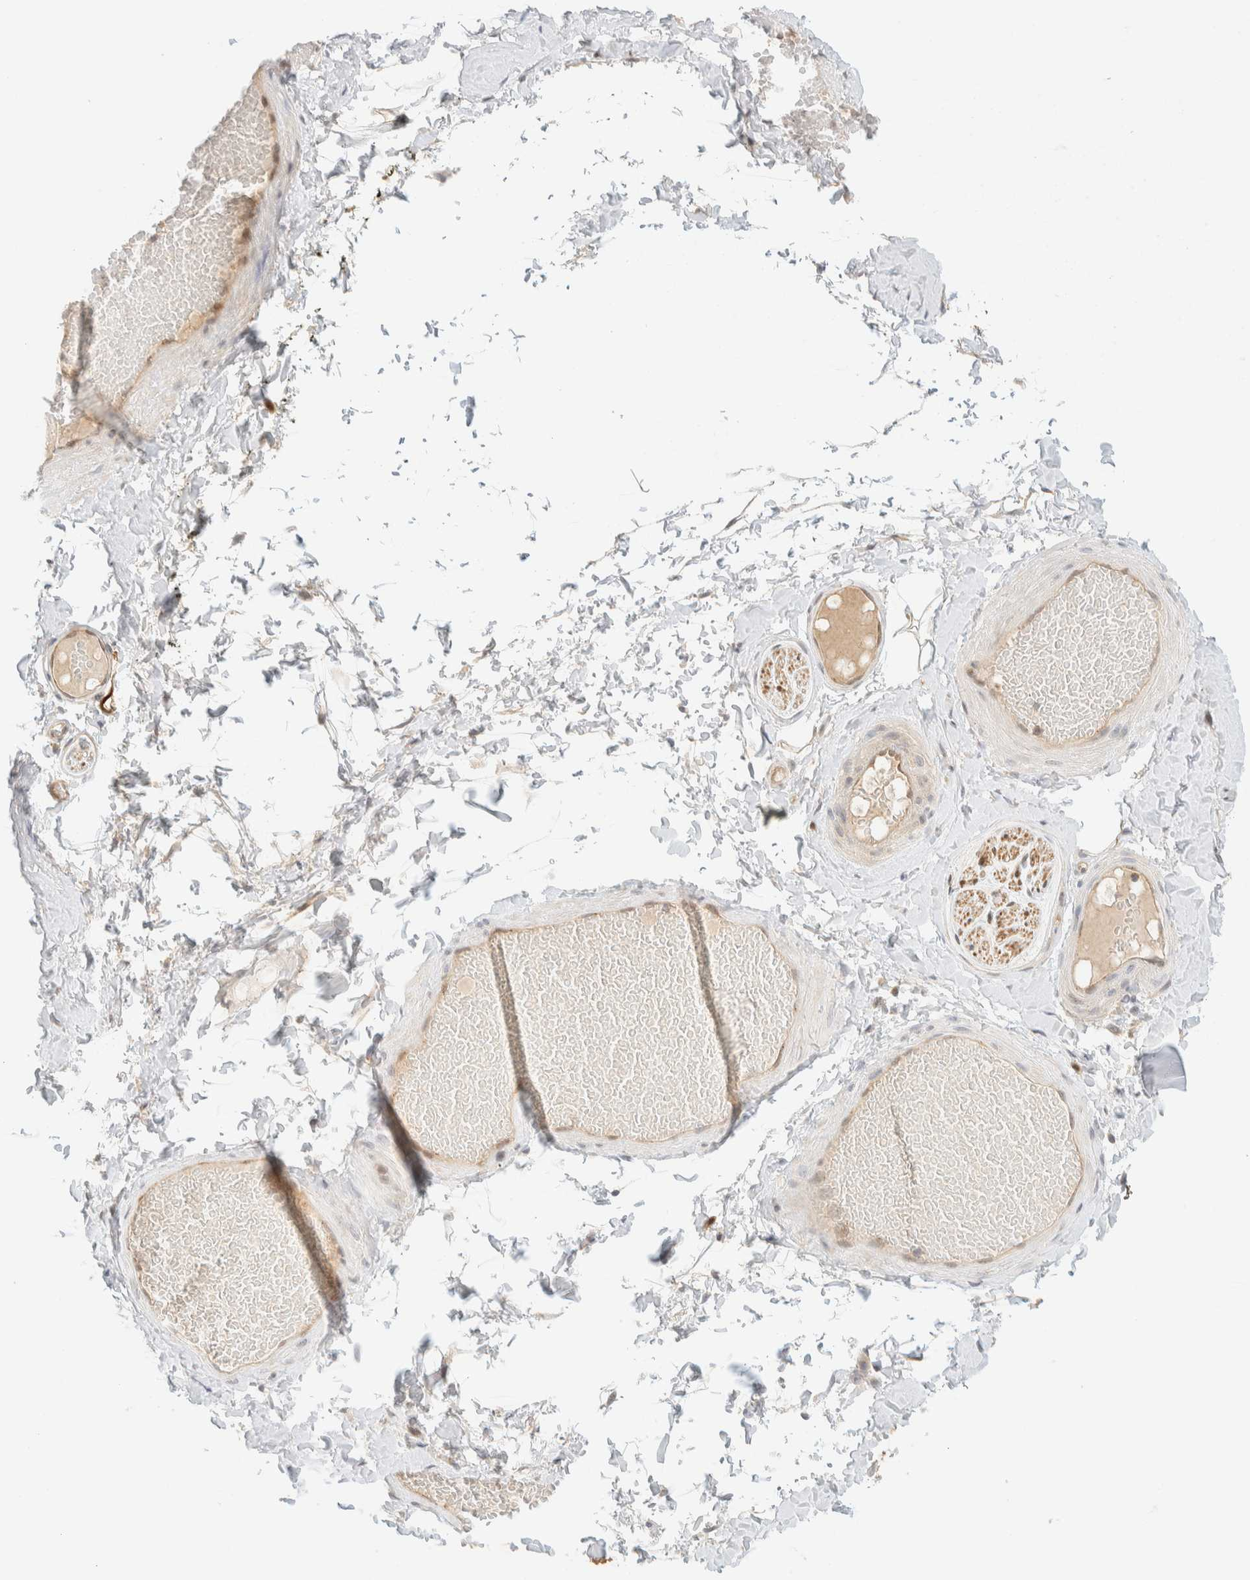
{"staining": {"intensity": "weak", "quantity": ">75%", "location": "cytoplasmic/membranous"}, "tissue": "adipose tissue", "cell_type": "Adipocytes", "image_type": "normal", "snomed": [{"axis": "morphology", "description": "Normal tissue, NOS"}, {"axis": "topography", "description": "Adipose tissue"}, {"axis": "topography", "description": "Vascular tissue"}, {"axis": "topography", "description": "Peripheral nerve tissue"}], "caption": "High-power microscopy captured an immunohistochemistry (IHC) micrograph of normal adipose tissue, revealing weak cytoplasmic/membranous staining in about >75% of adipocytes. Using DAB (brown) and hematoxylin (blue) stains, captured at high magnification using brightfield microscopy.", "gene": "PCYT2", "patient": {"sex": "male", "age": 25}}